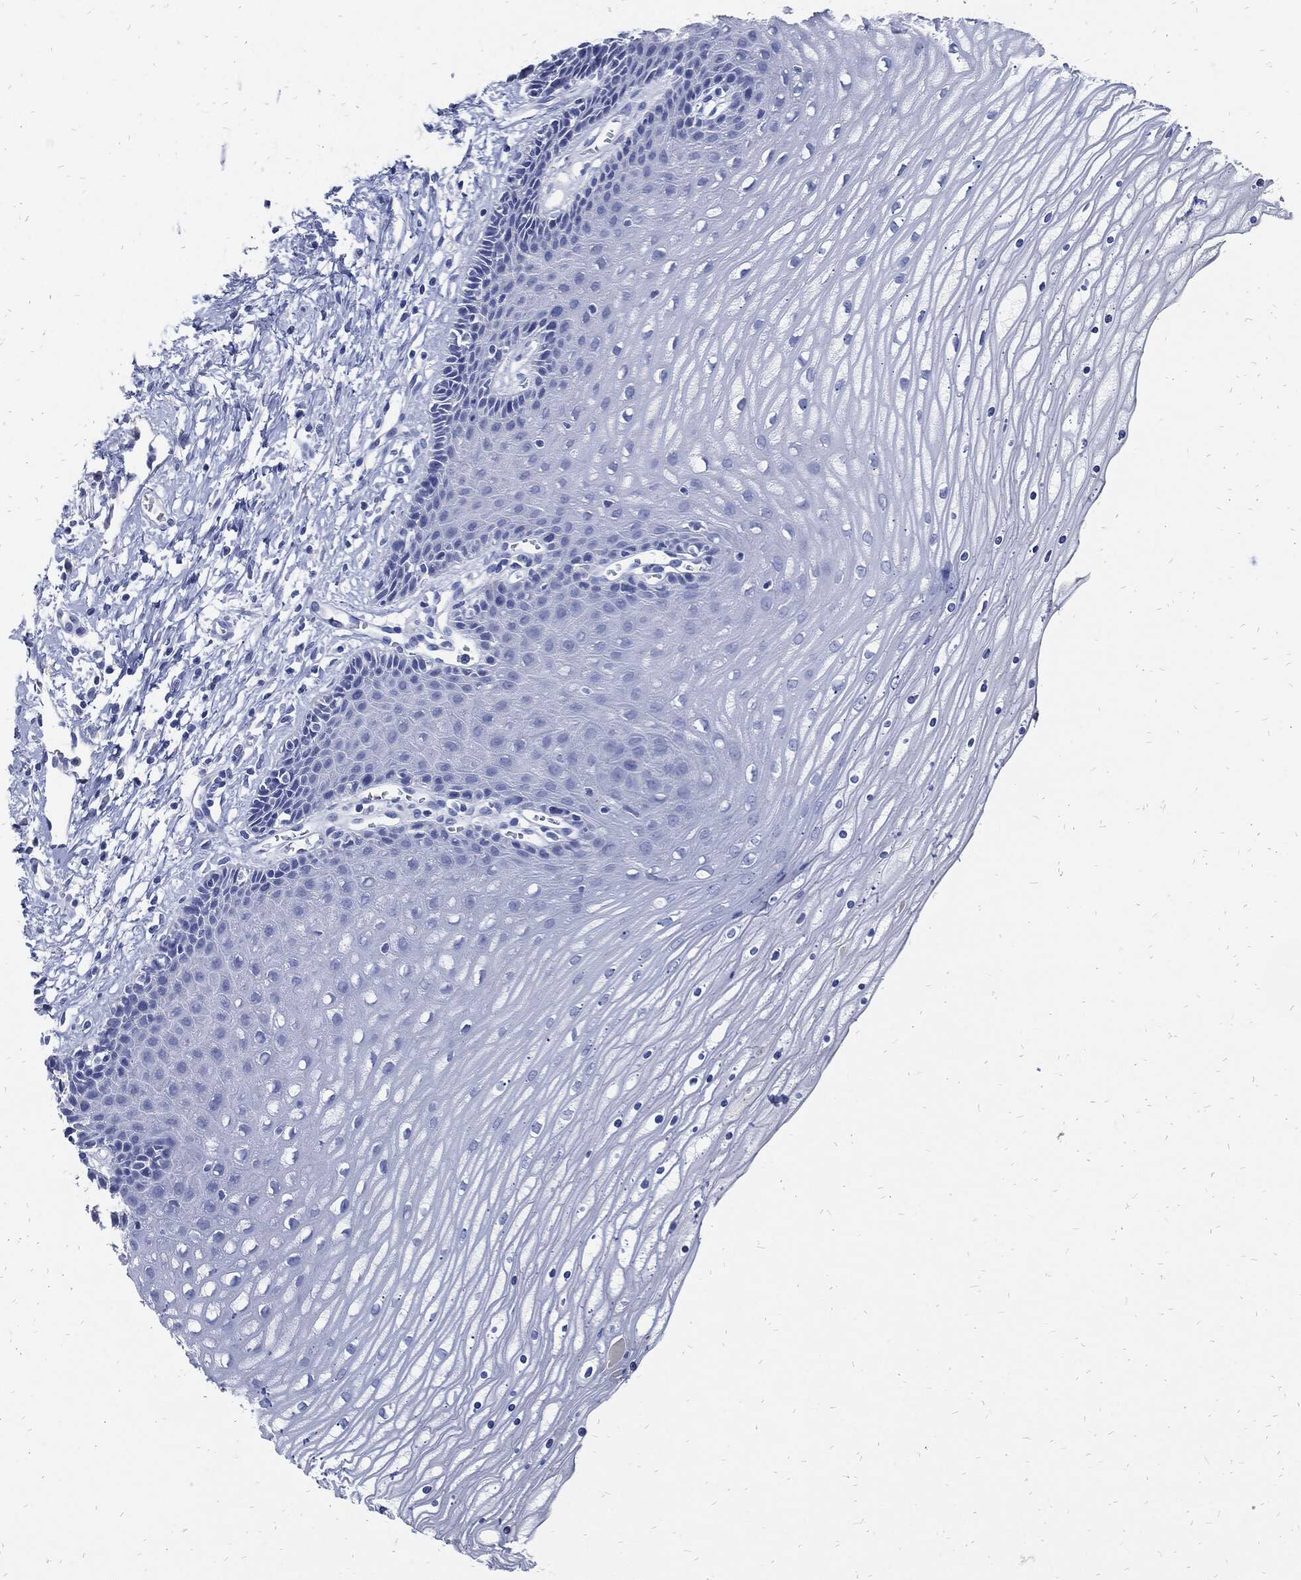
{"staining": {"intensity": "negative", "quantity": "none", "location": "none"}, "tissue": "cervix", "cell_type": "Glandular cells", "image_type": "normal", "snomed": [{"axis": "morphology", "description": "Normal tissue, NOS"}, {"axis": "topography", "description": "Cervix"}], "caption": "DAB (3,3'-diaminobenzidine) immunohistochemical staining of unremarkable cervix shows no significant staining in glandular cells.", "gene": "FABP4", "patient": {"sex": "female", "age": 35}}